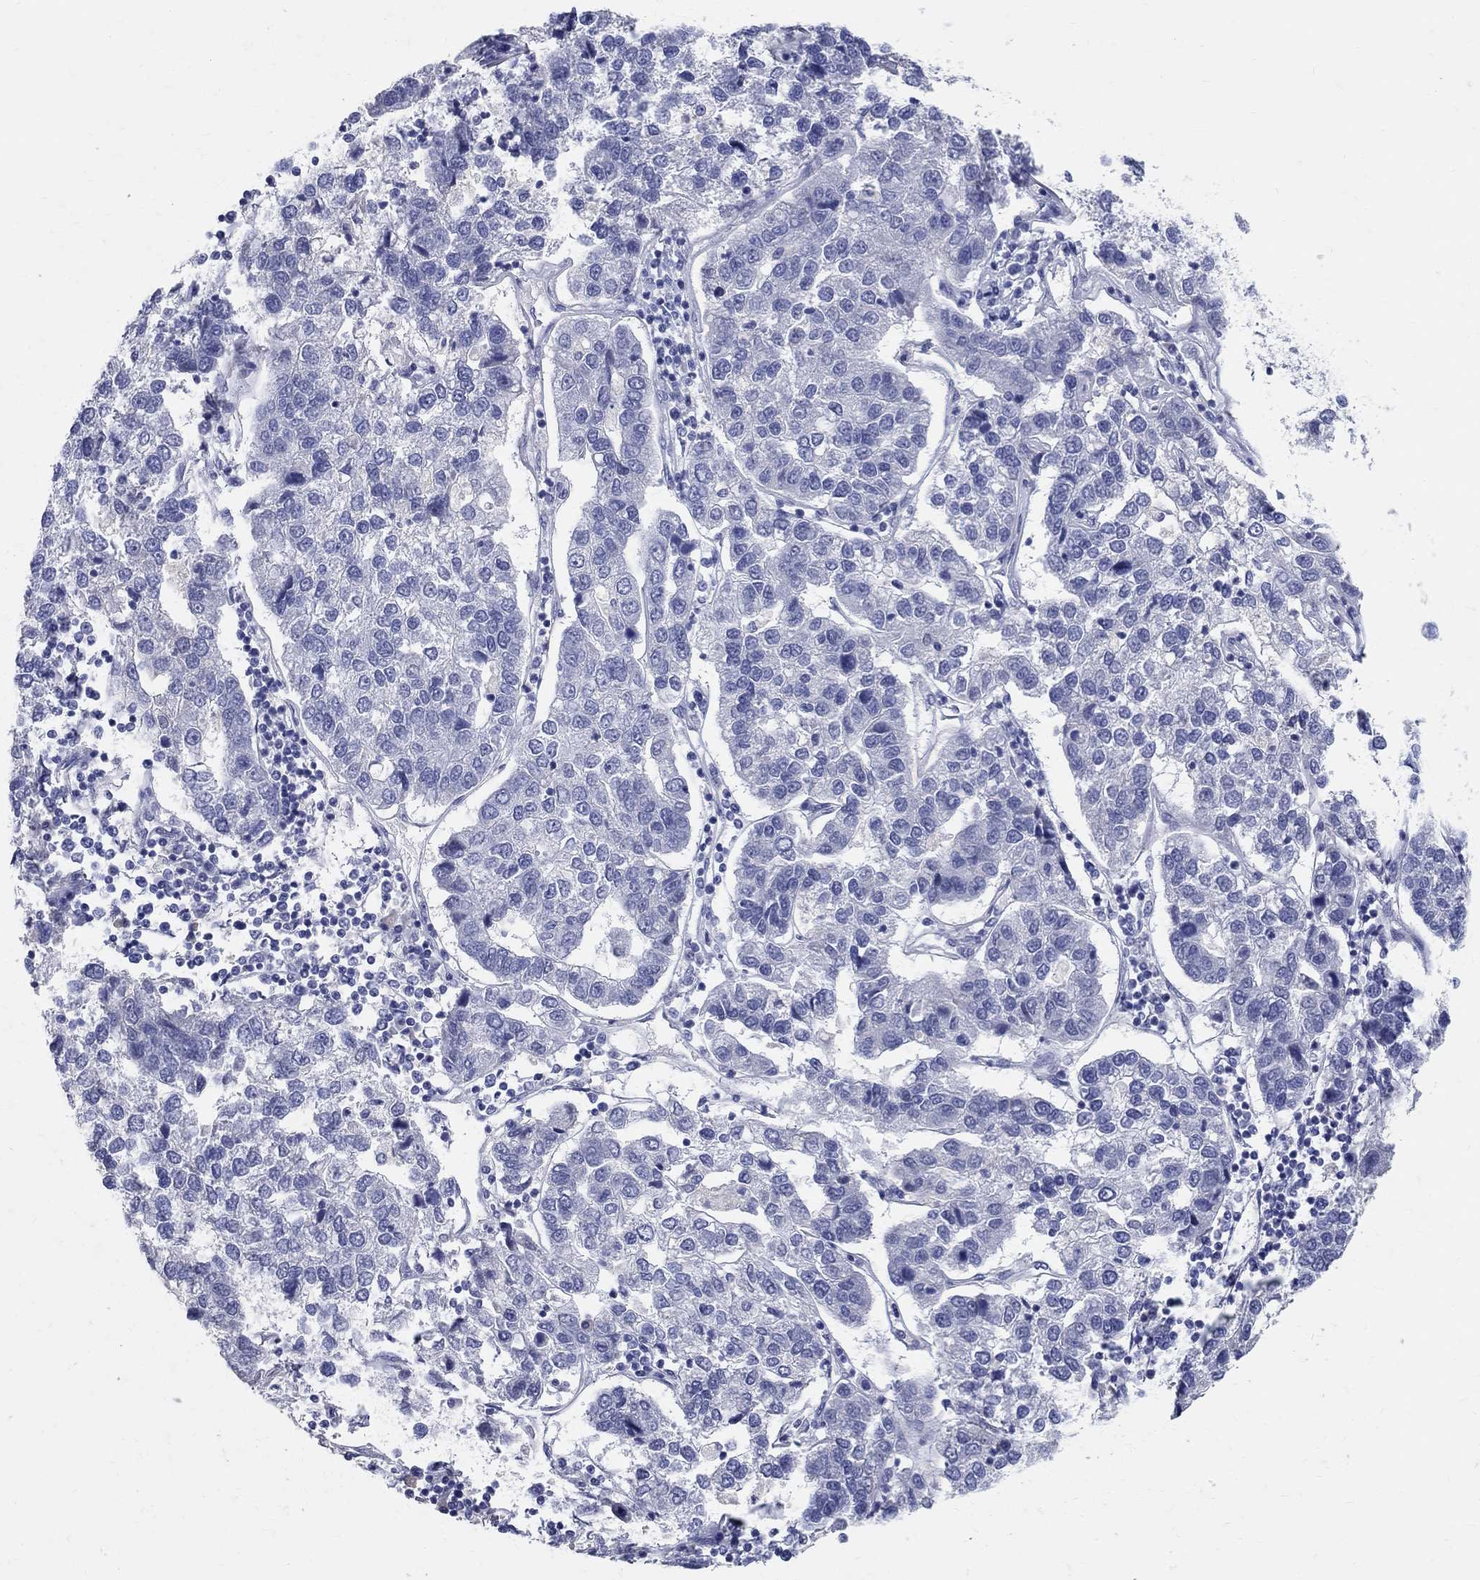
{"staining": {"intensity": "negative", "quantity": "none", "location": "none"}, "tissue": "pancreatic cancer", "cell_type": "Tumor cells", "image_type": "cancer", "snomed": [{"axis": "morphology", "description": "Adenocarcinoma, NOS"}, {"axis": "topography", "description": "Pancreas"}], "caption": "Immunohistochemical staining of pancreatic cancer shows no significant positivity in tumor cells.", "gene": "SOX2", "patient": {"sex": "female", "age": 61}}